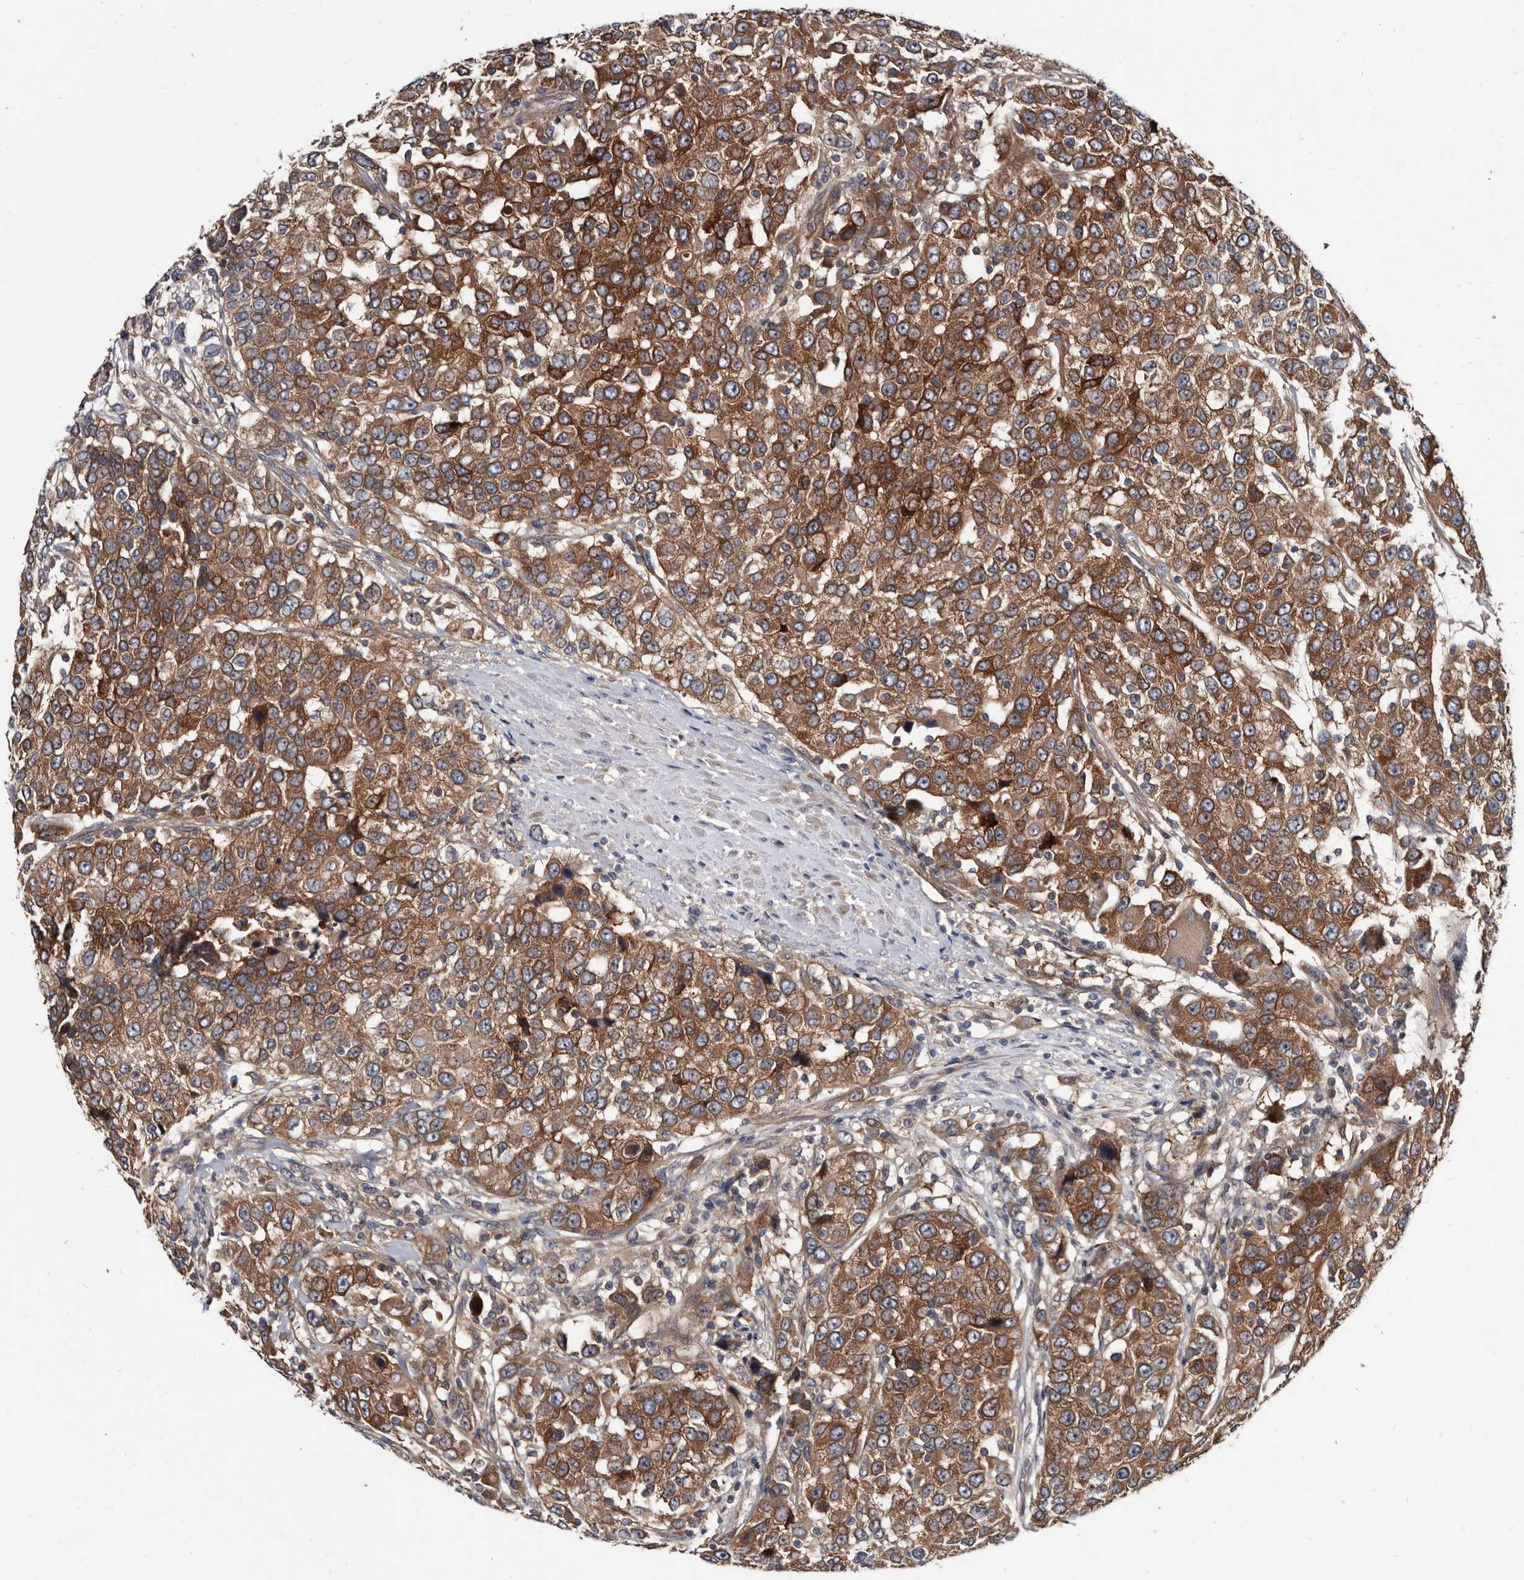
{"staining": {"intensity": "strong", "quantity": ">75%", "location": "cytoplasmic/membranous"}, "tissue": "urothelial cancer", "cell_type": "Tumor cells", "image_type": "cancer", "snomed": [{"axis": "morphology", "description": "Urothelial carcinoma, High grade"}, {"axis": "topography", "description": "Urinary bladder"}], "caption": "Immunohistochemical staining of human urothelial cancer reveals high levels of strong cytoplasmic/membranous expression in approximately >75% of tumor cells.", "gene": "ABCF2", "patient": {"sex": "female", "age": 80}}